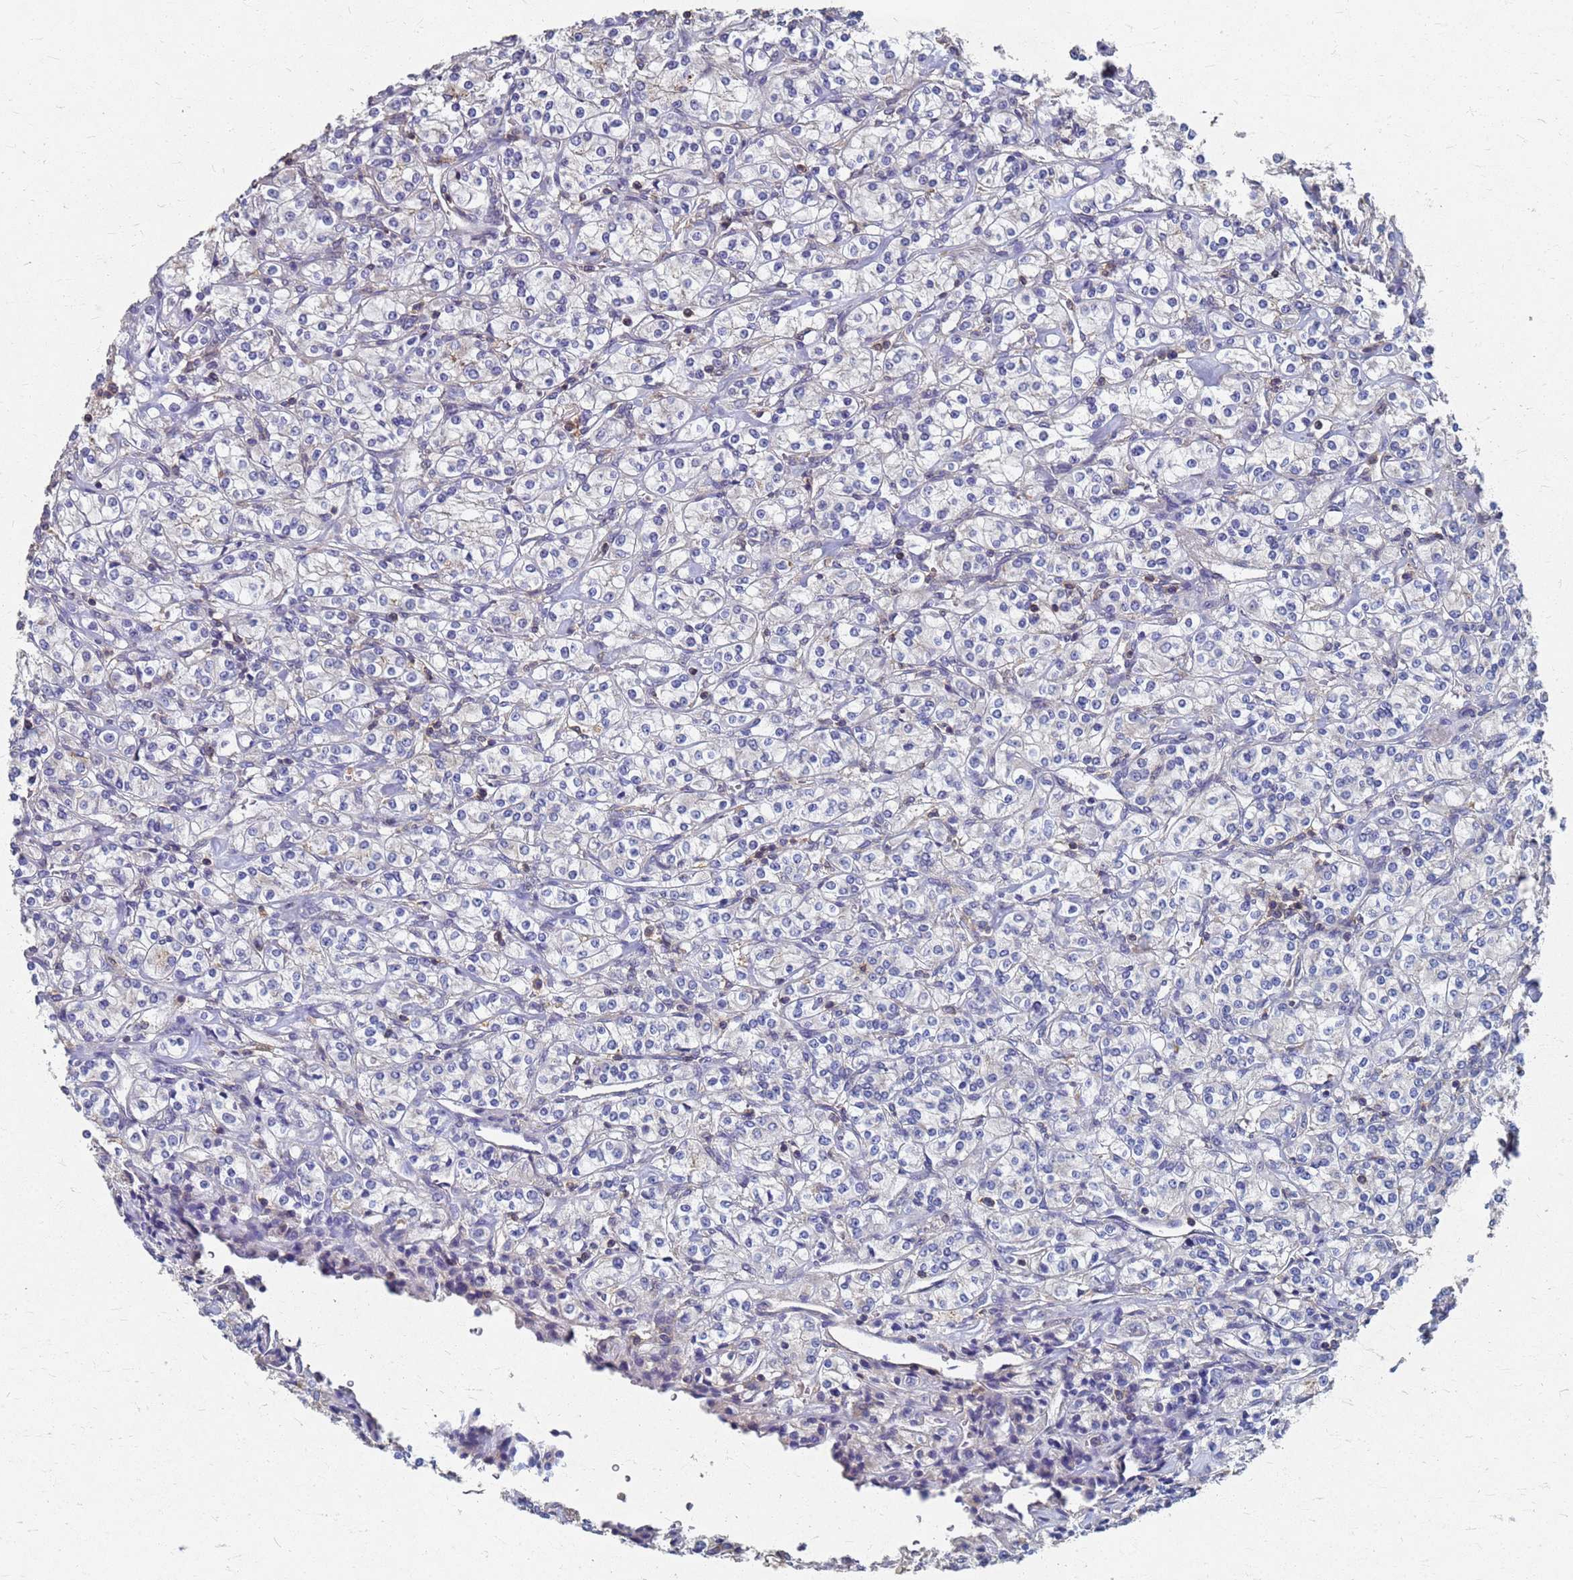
{"staining": {"intensity": "negative", "quantity": "none", "location": "none"}, "tissue": "renal cancer", "cell_type": "Tumor cells", "image_type": "cancer", "snomed": [{"axis": "morphology", "description": "Adenocarcinoma, NOS"}, {"axis": "topography", "description": "Kidney"}], "caption": "The image displays no significant staining in tumor cells of renal cancer (adenocarcinoma).", "gene": "KRCC1", "patient": {"sex": "male", "age": 77}}